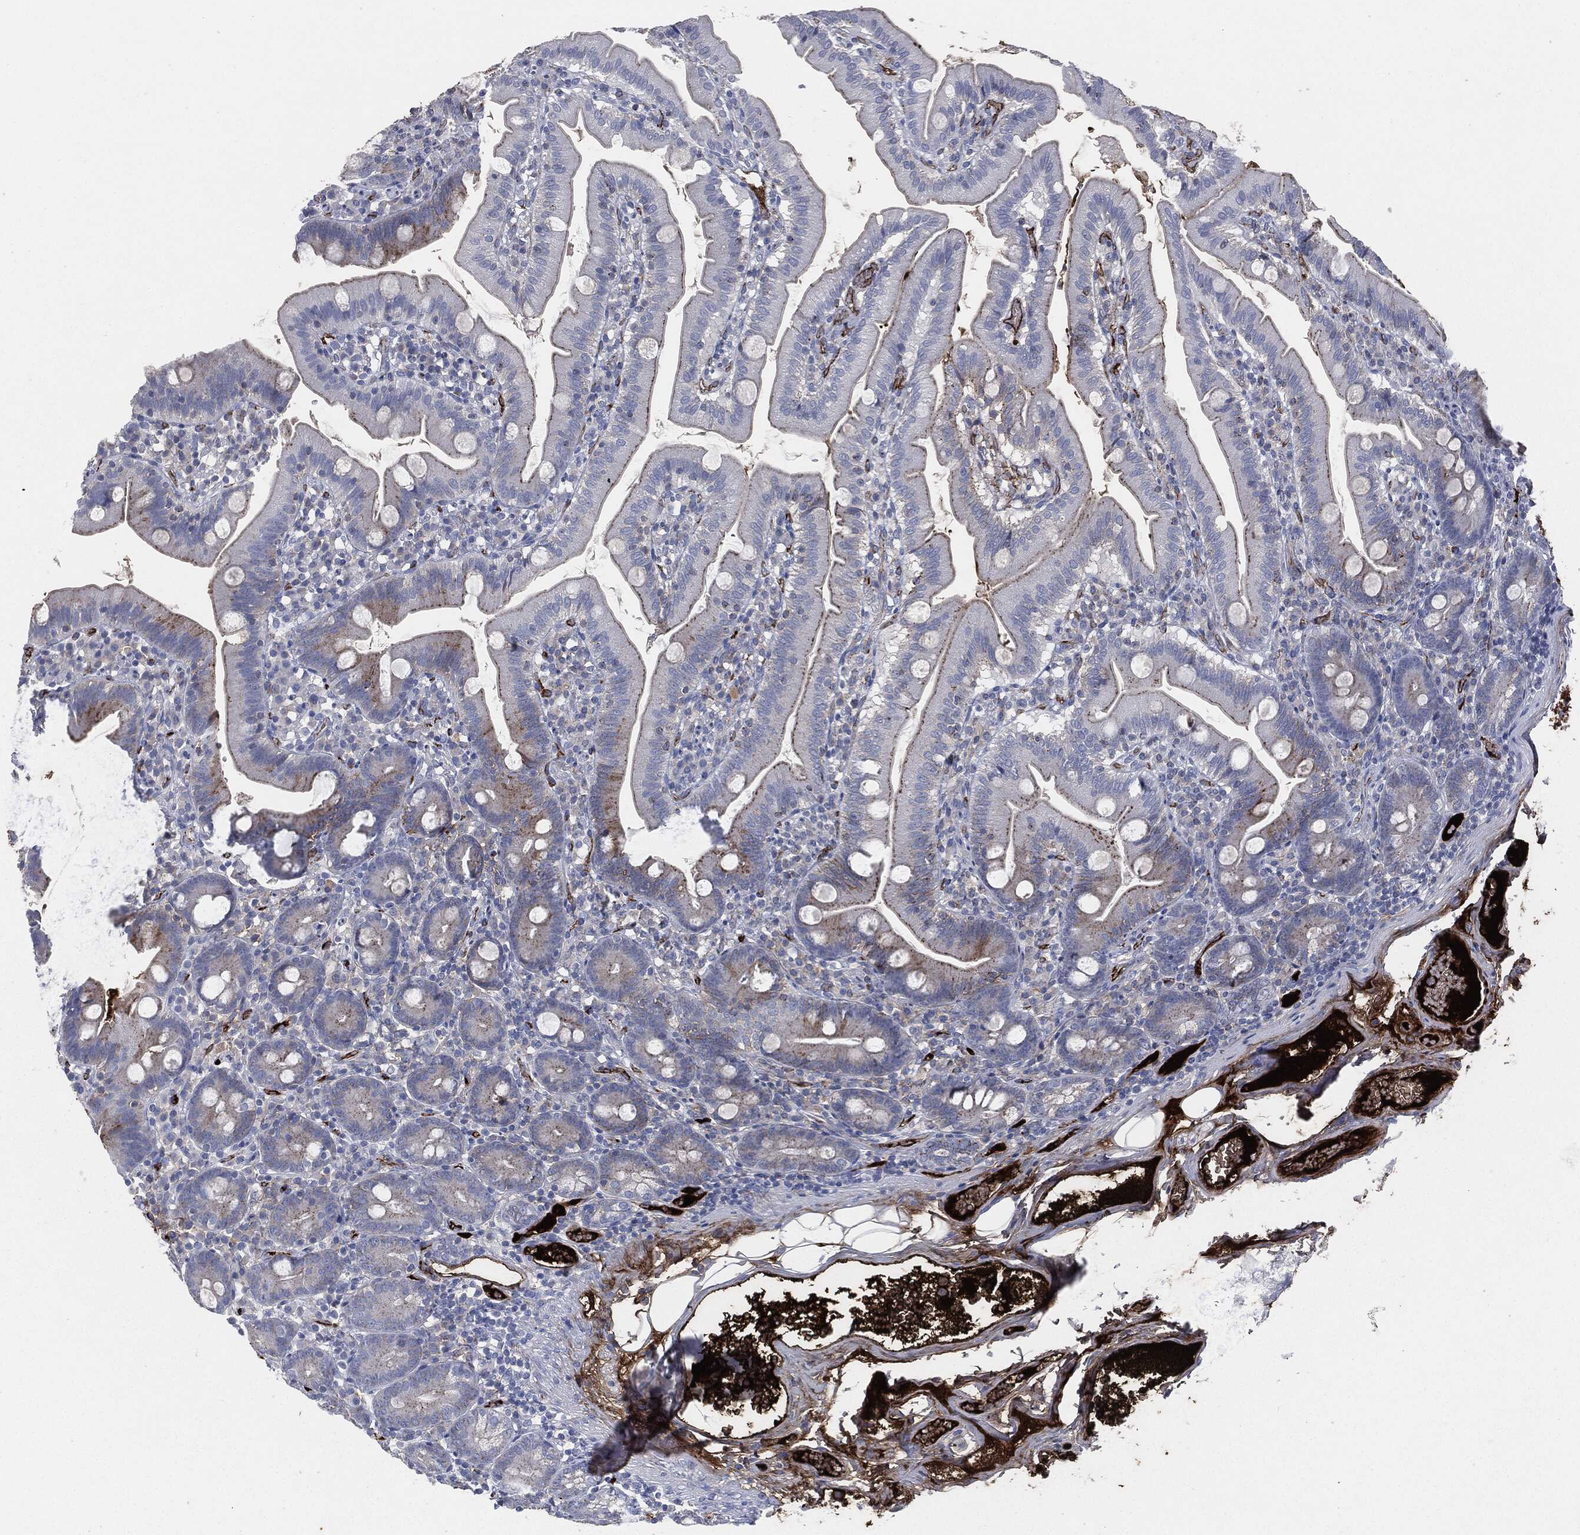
{"staining": {"intensity": "strong", "quantity": "<25%", "location": "cytoplasmic/membranous"}, "tissue": "duodenum", "cell_type": "Glandular cells", "image_type": "normal", "snomed": [{"axis": "morphology", "description": "Normal tissue, NOS"}, {"axis": "topography", "description": "Duodenum"}], "caption": "Protein expression analysis of normal duodenum shows strong cytoplasmic/membranous staining in about <25% of glandular cells.", "gene": "APOB", "patient": {"sex": "female", "age": 67}}